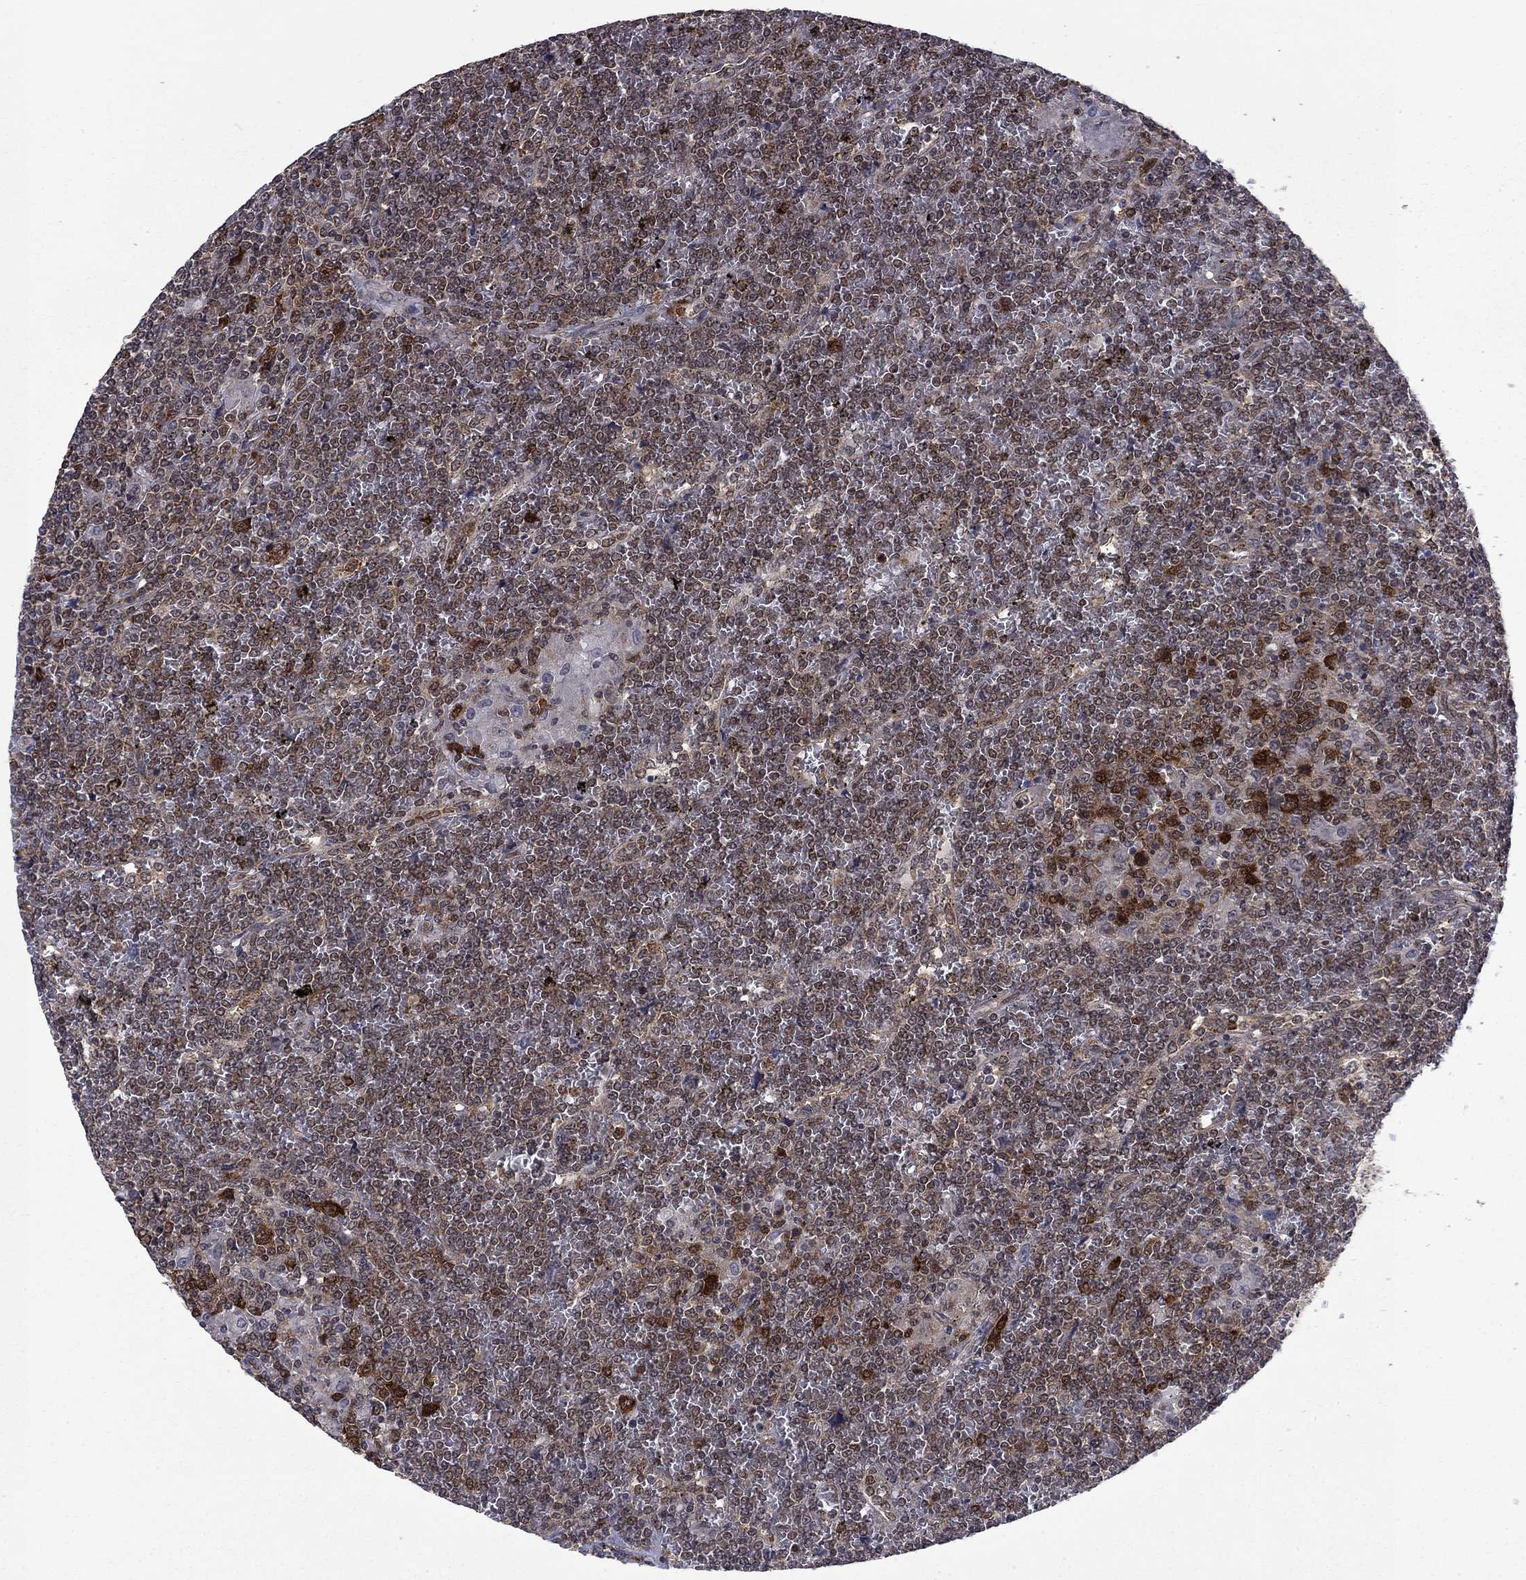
{"staining": {"intensity": "moderate", "quantity": "25%-75%", "location": "cytoplasmic/membranous"}, "tissue": "lymphoma", "cell_type": "Tumor cells", "image_type": "cancer", "snomed": [{"axis": "morphology", "description": "Malignant lymphoma, non-Hodgkin's type, Low grade"}, {"axis": "topography", "description": "Spleen"}], "caption": "Low-grade malignant lymphoma, non-Hodgkin's type tissue reveals moderate cytoplasmic/membranous positivity in about 25%-75% of tumor cells", "gene": "DNAJA1", "patient": {"sex": "female", "age": 19}}